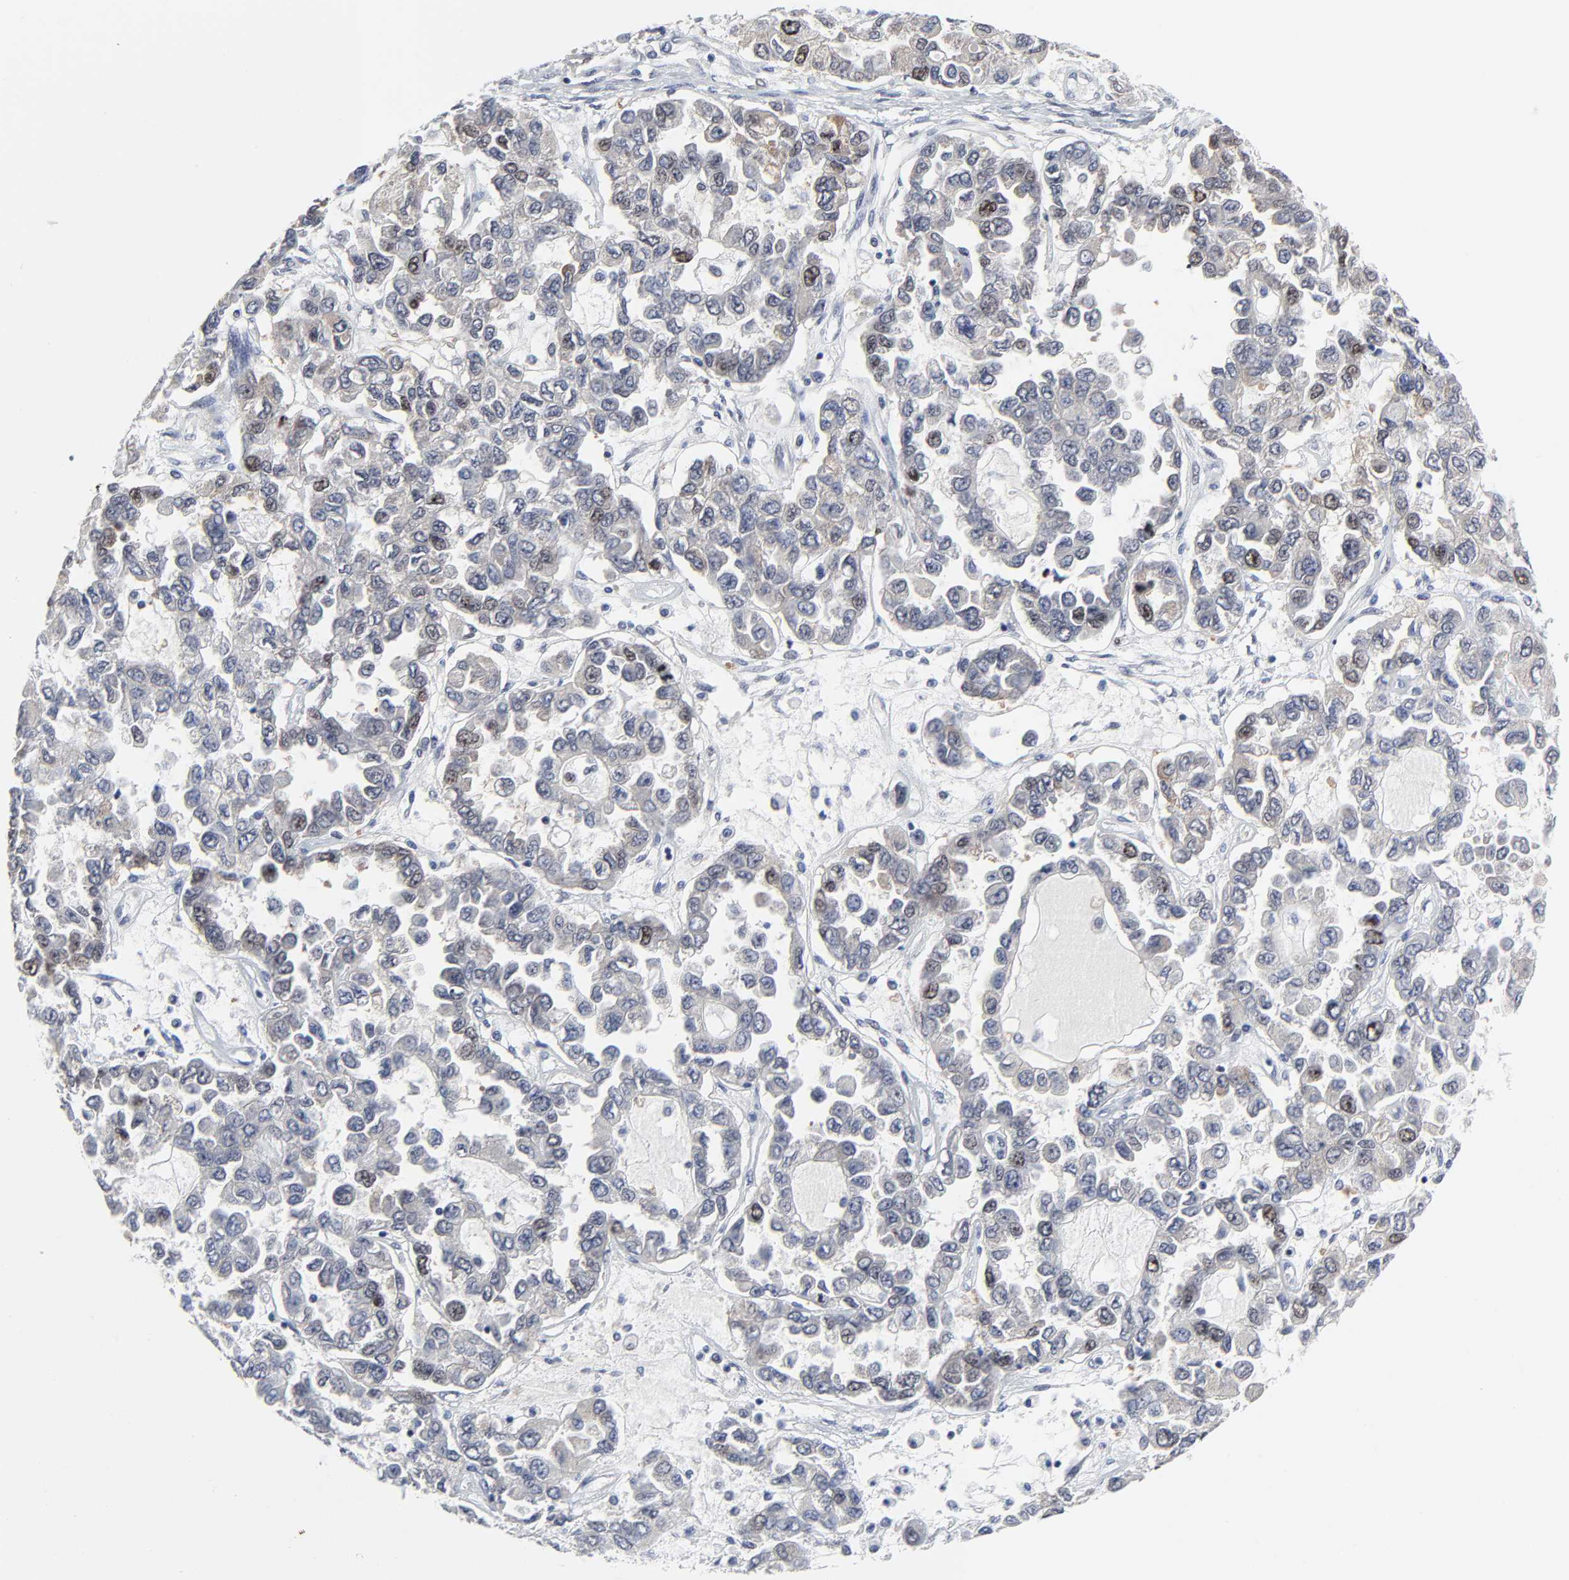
{"staining": {"intensity": "moderate", "quantity": "<25%", "location": "cytoplasmic/membranous,nuclear"}, "tissue": "ovarian cancer", "cell_type": "Tumor cells", "image_type": "cancer", "snomed": [{"axis": "morphology", "description": "Cystadenocarcinoma, serous, NOS"}, {"axis": "topography", "description": "Ovary"}], "caption": "The micrograph demonstrates a brown stain indicating the presence of a protein in the cytoplasmic/membranous and nuclear of tumor cells in ovarian serous cystadenocarcinoma.", "gene": "ZNF589", "patient": {"sex": "female", "age": 84}}